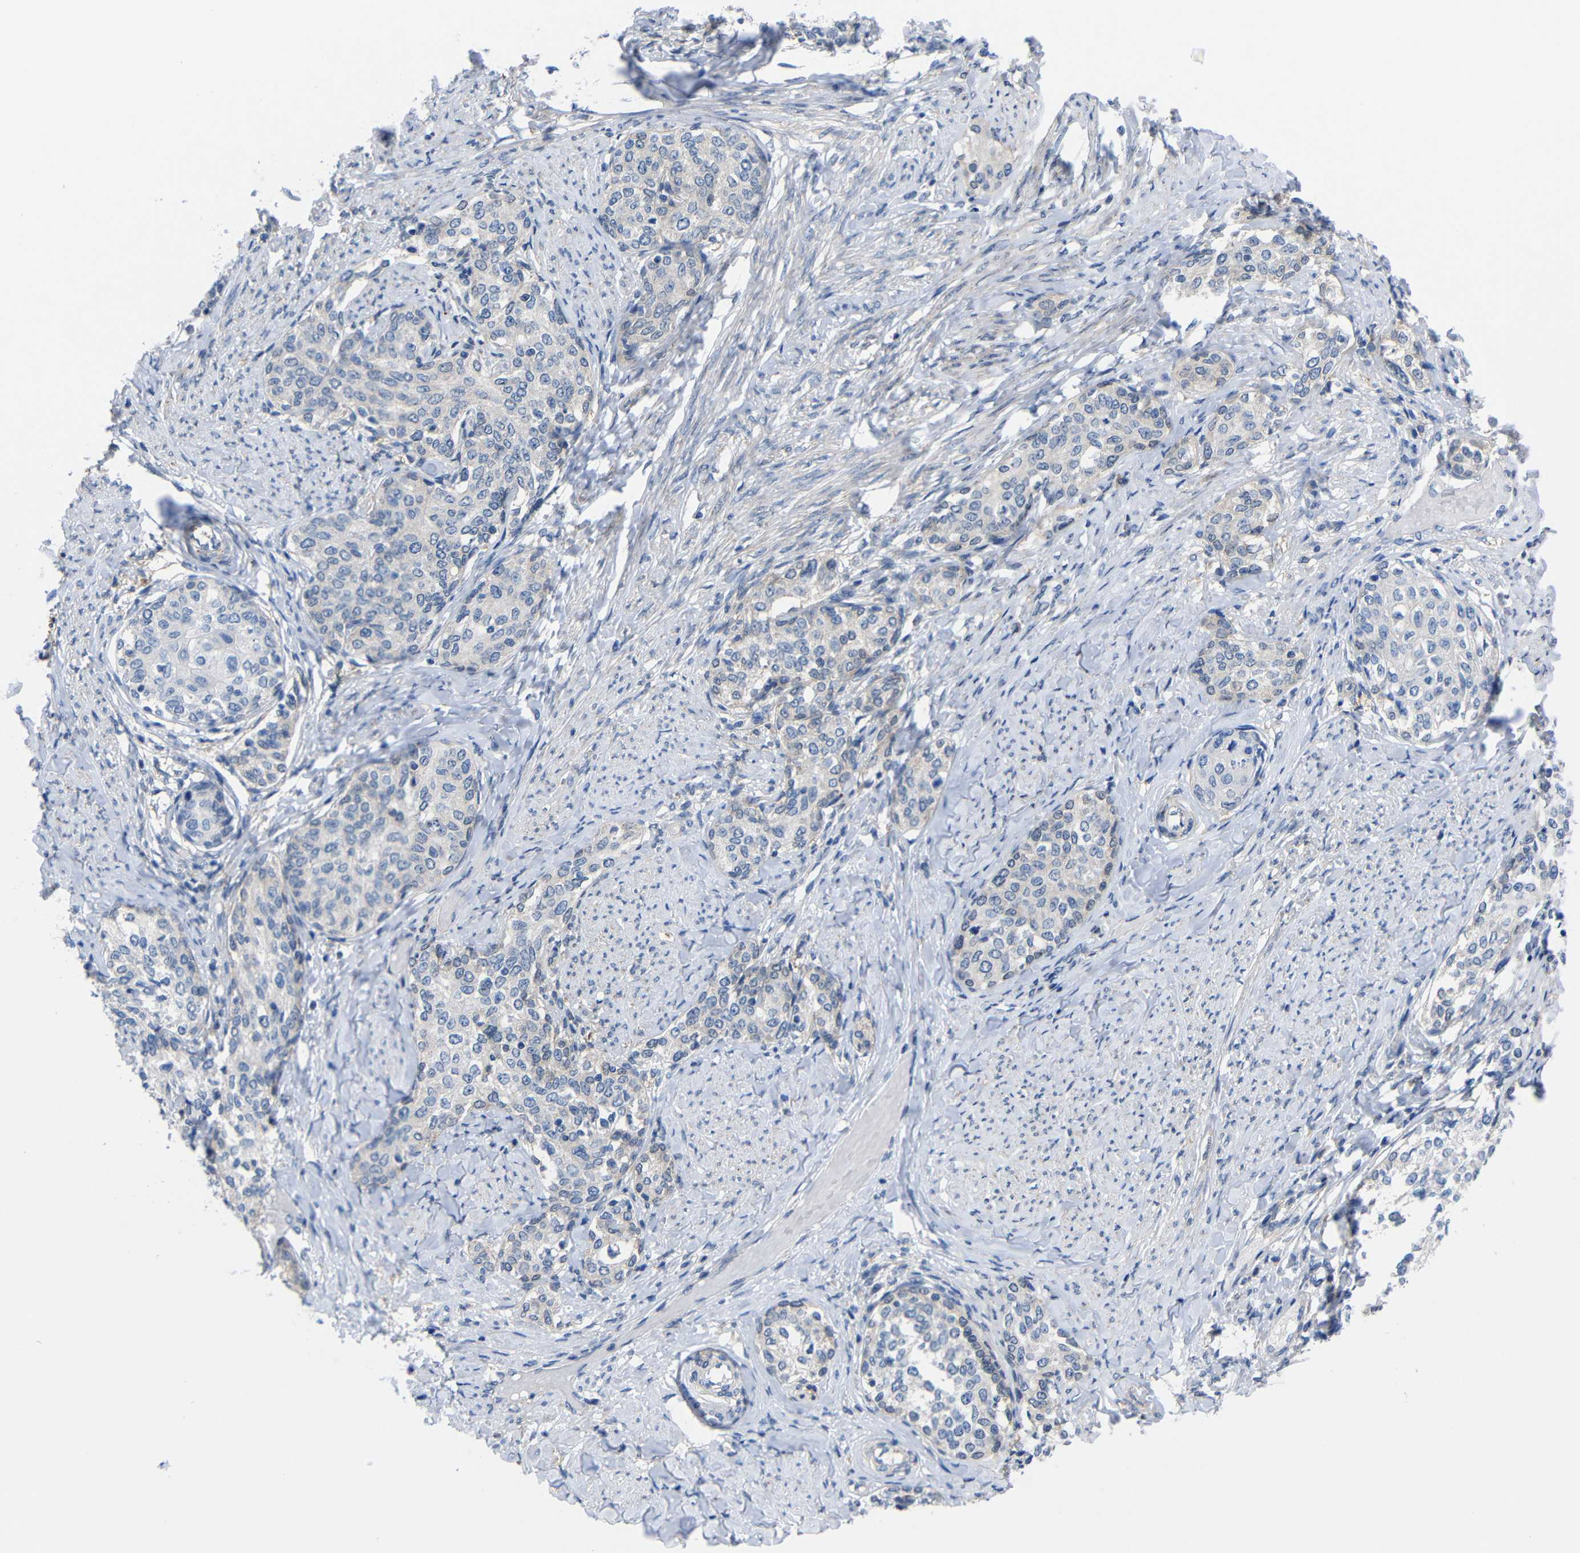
{"staining": {"intensity": "negative", "quantity": "none", "location": "none"}, "tissue": "cervical cancer", "cell_type": "Tumor cells", "image_type": "cancer", "snomed": [{"axis": "morphology", "description": "Squamous cell carcinoma, NOS"}, {"axis": "morphology", "description": "Adenocarcinoma, NOS"}, {"axis": "topography", "description": "Cervix"}], "caption": "High power microscopy micrograph of an immunohistochemistry (IHC) histopathology image of cervical adenocarcinoma, revealing no significant positivity in tumor cells. (Immunohistochemistry, brightfield microscopy, high magnification).", "gene": "PEBP1", "patient": {"sex": "female", "age": 52}}